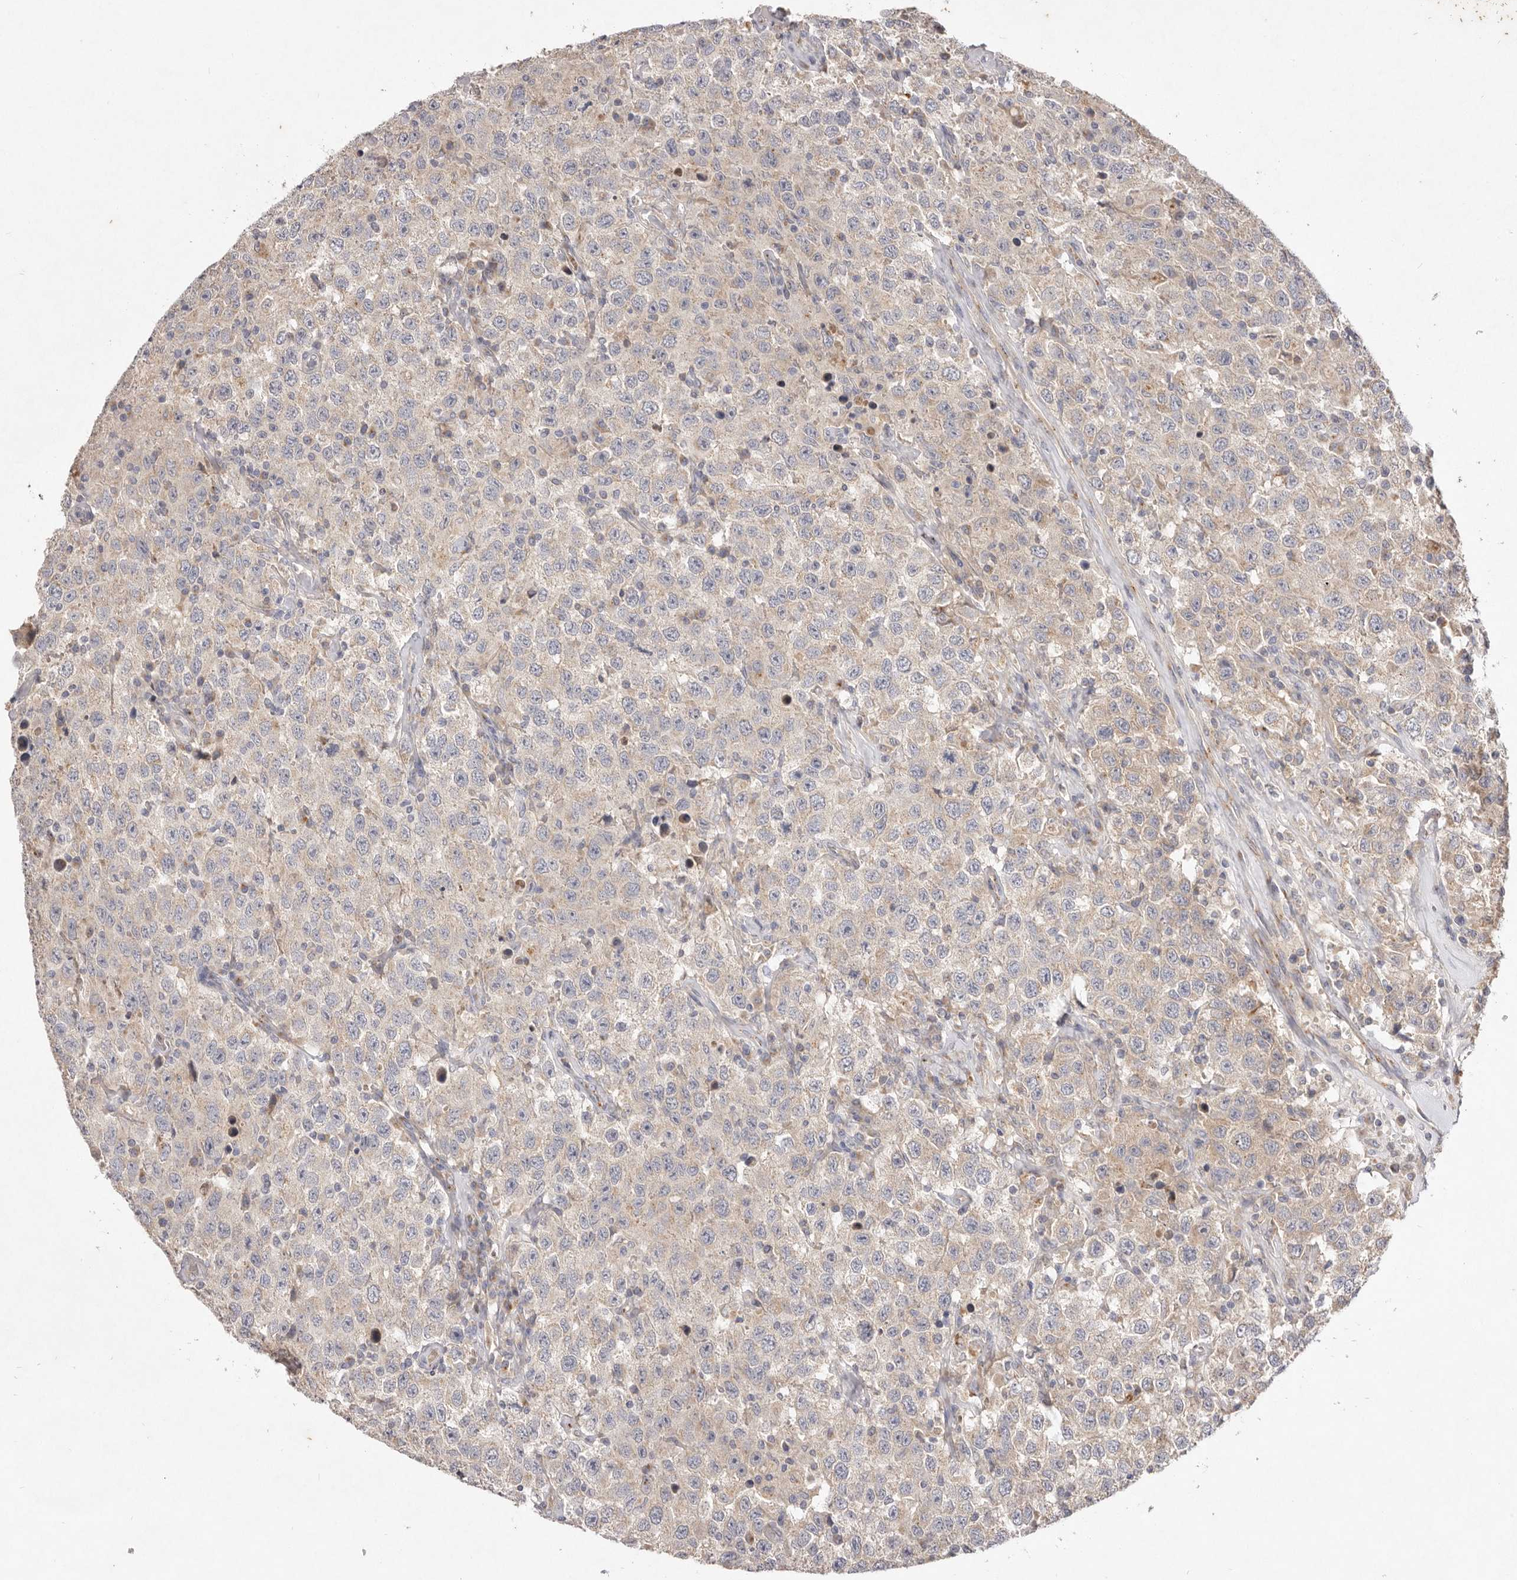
{"staining": {"intensity": "weak", "quantity": "<25%", "location": "cytoplasmic/membranous"}, "tissue": "testis cancer", "cell_type": "Tumor cells", "image_type": "cancer", "snomed": [{"axis": "morphology", "description": "Seminoma, NOS"}, {"axis": "topography", "description": "Testis"}], "caption": "An IHC image of testis seminoma is shown. There is no staining in tumor cells of testis seminoma.", "gene": "USP24", "patient": {"sex": "male", "age": 41}}